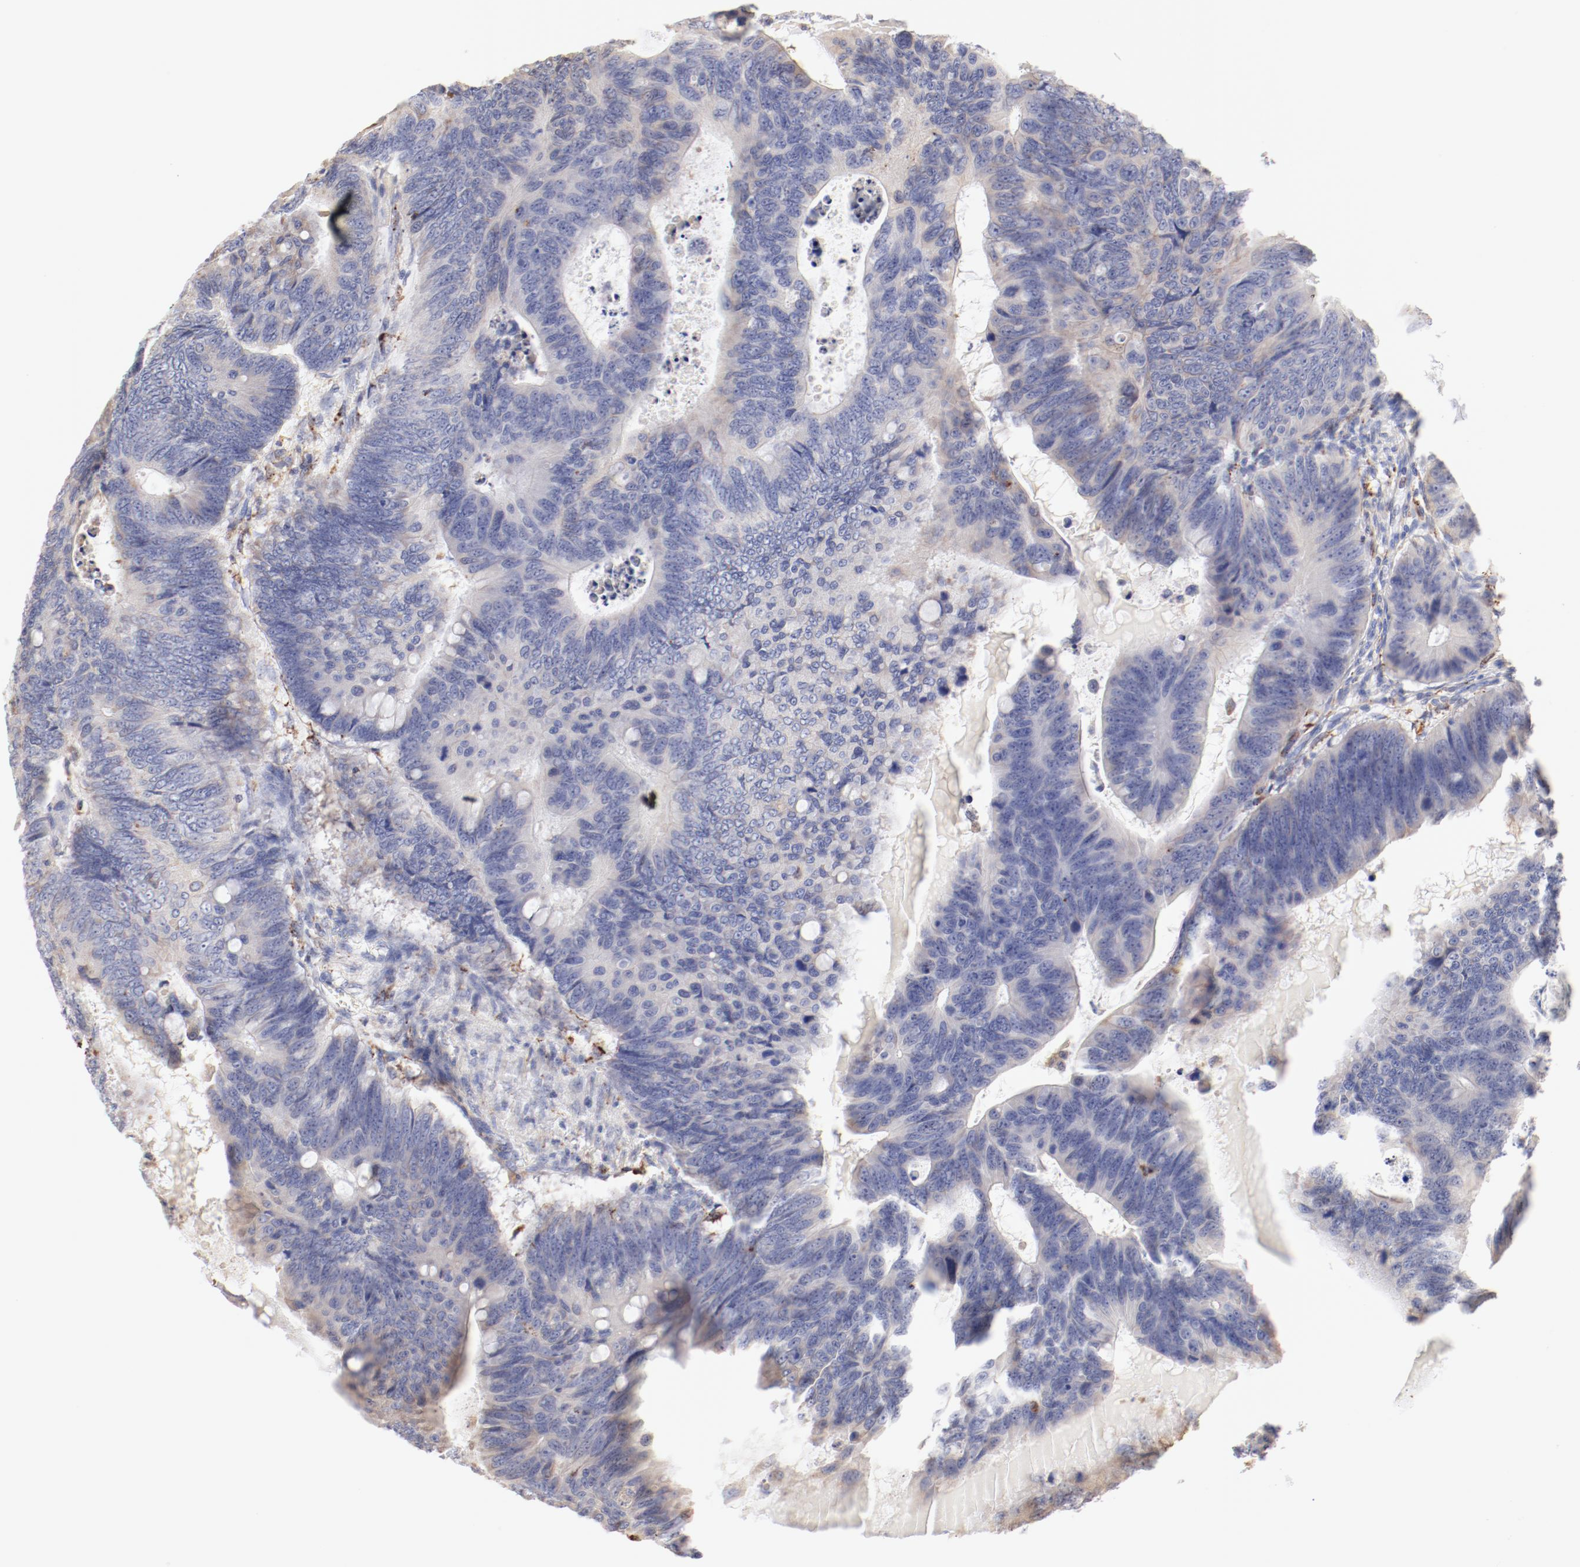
{"staining": {"intensity": "weak", "quantity": ">75%", "location": "cytoplasmic/membranous"}, "tissue": "colorectal cancer", "cell_type": "Tumor cells", "image_type": "cancer", "snomed": [{"axis": "morphology", "description": "Adenocarcinoma, NOS"}, {"axis": "topography", "description": "Colon"}], "caption": "There is low levels of weak cytoplasmic/membranous positivity in tumor cells of colorectal adenocarcinoma, as demonstrated by immunohistochemical staining (brown color).", "gene": "CTSH", "patient": {"sex": "female", "age": 55}}